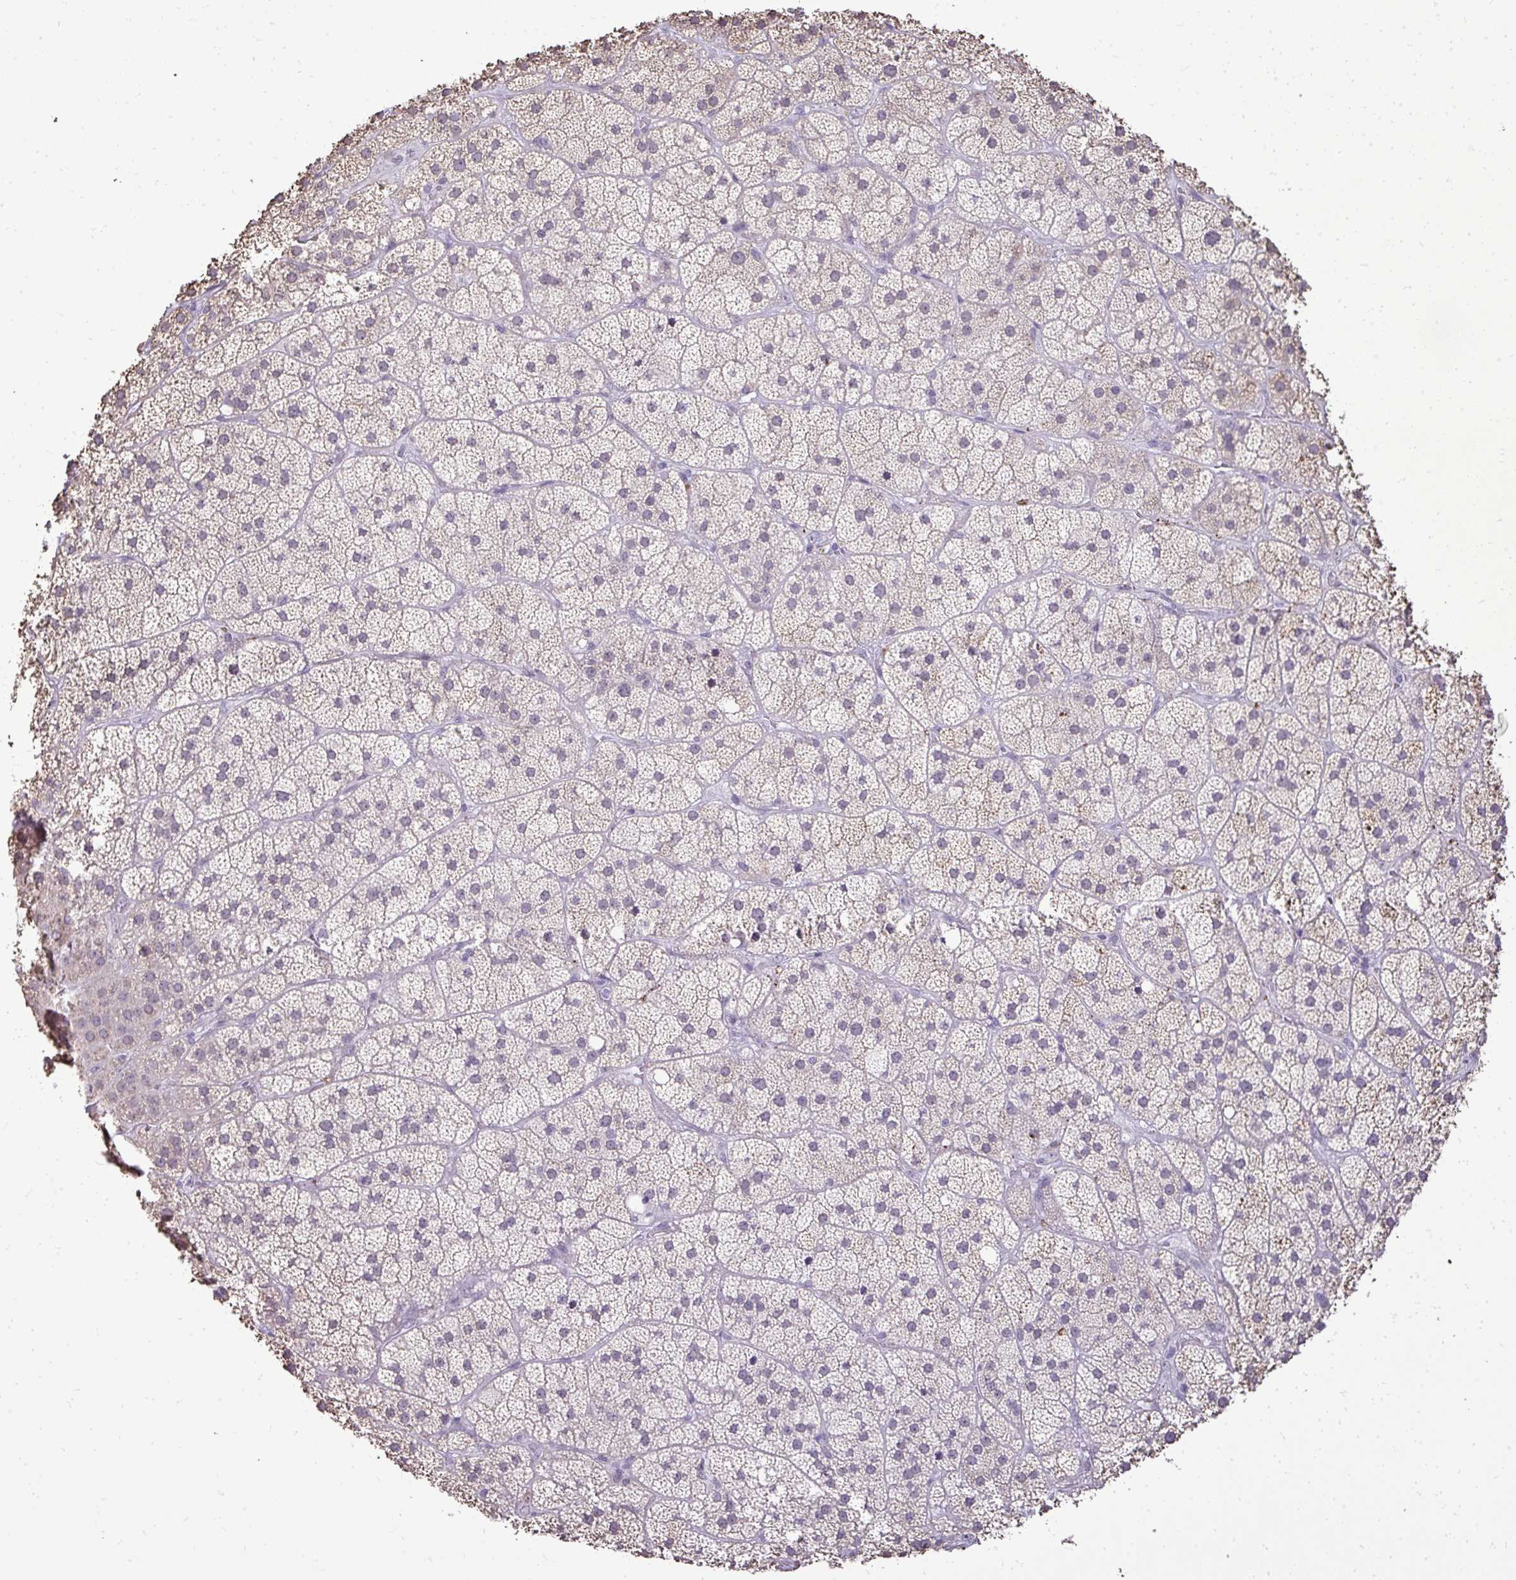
{"staining": {"intensity": "negative", "quantity": "none", "location": "none"}, "tissue": "adrenal gland", "cell_type": "Glandular cells", "image_type": "normal", "snomed": [{"axis": "morphology", "description": "Normal tissue, NOS"}, {"axis": "topography", "description": "Adrenal gland"}], "caption": "IHC of unremarkable adrenal gland exhibits no positivity in glandular cells.", "gene": "NPPA", "patient": {"sex": "male", "age": 57}}